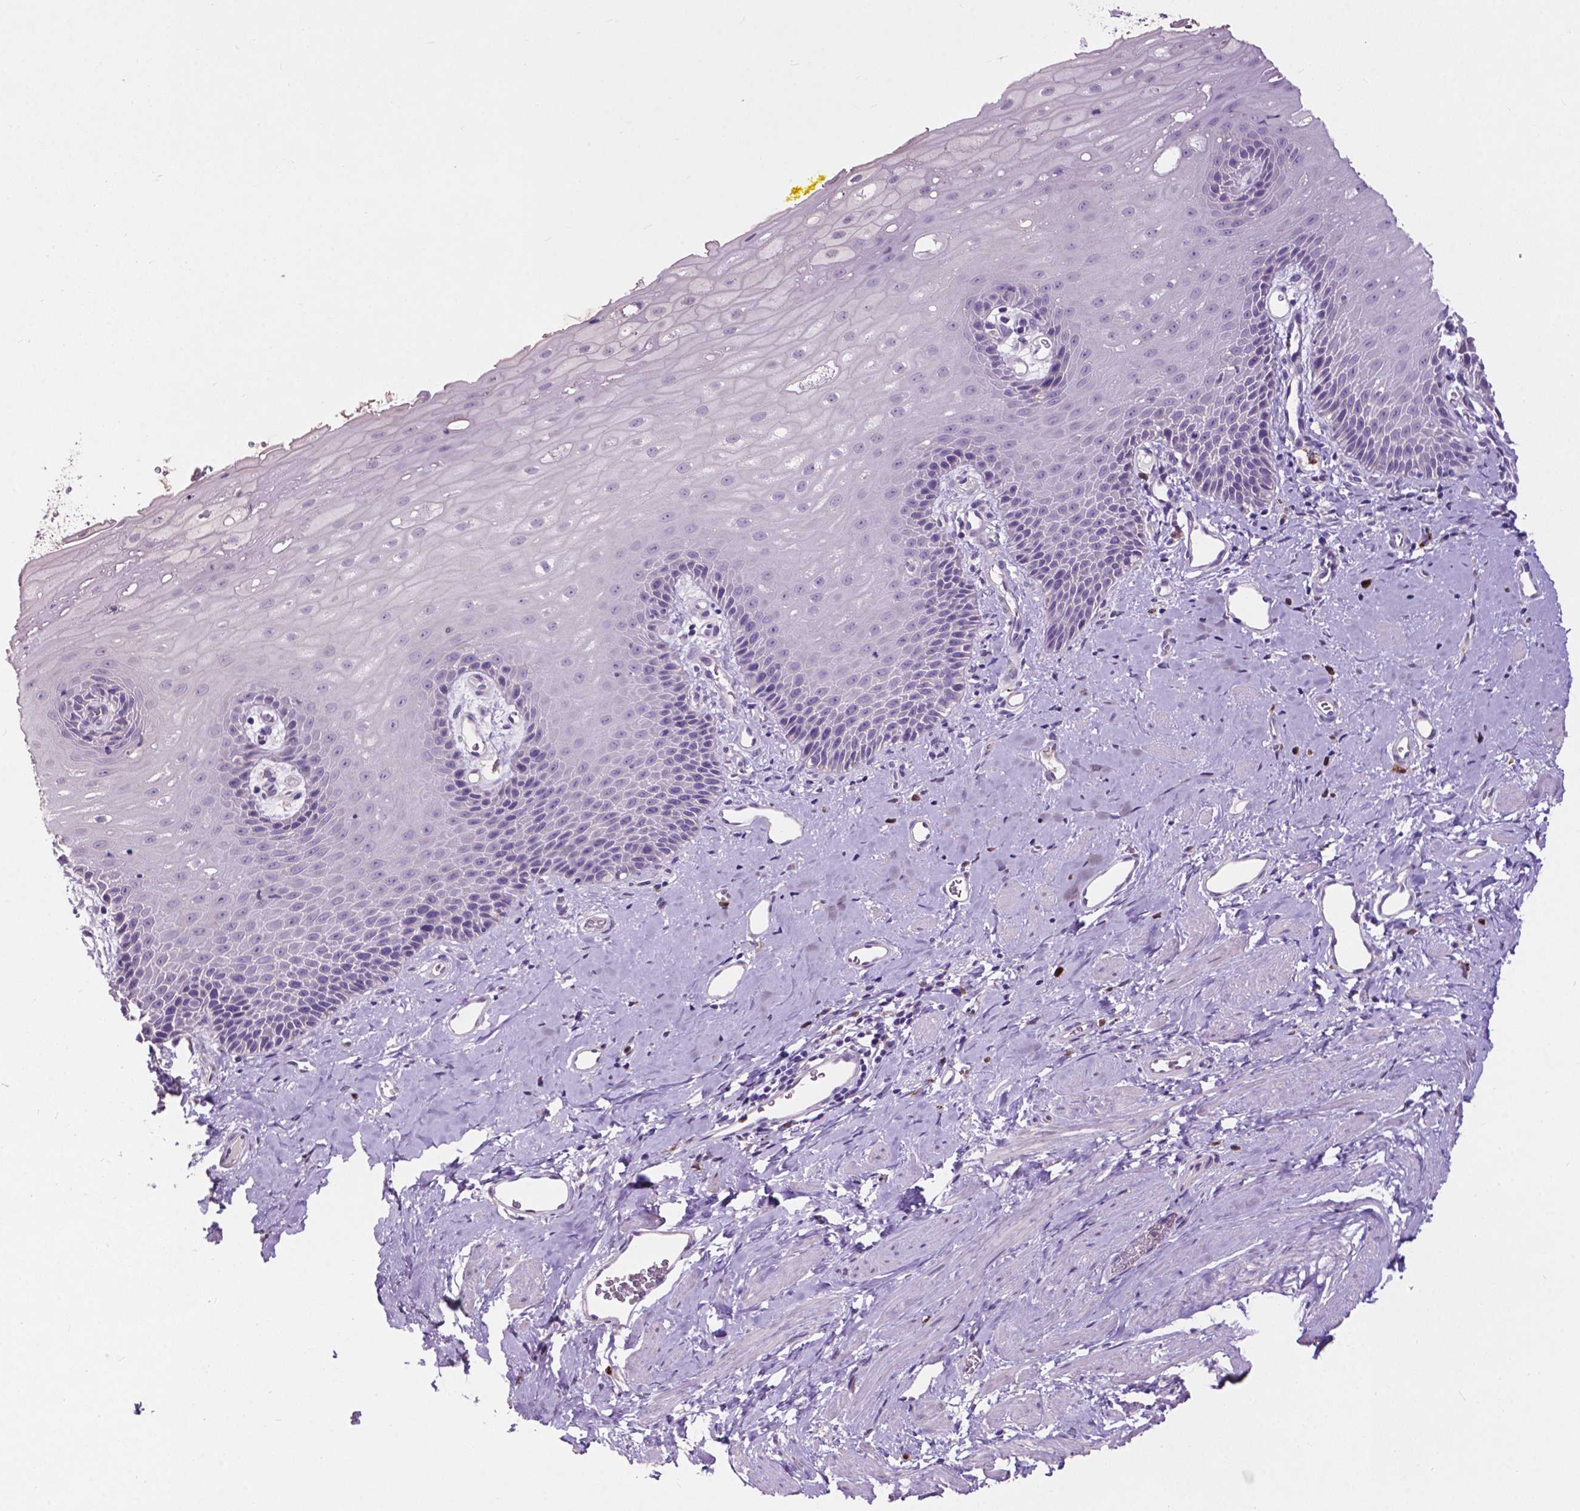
{"staining": {"intensity": "negative", "quantity": "none", "location": "none"}, "tissue": "esophagus", "cell_type": "Squamous epithelial cells", "image_type": "normal", "snomed": [{"axis": "morphology", "description": "Normal tissue, NOS"}, {"axis": "topography", "description": "Esophagus"}], "caption": "There is no significant positivity in squamous epithelial cells of esophagus. (DAB (3,3'-diaminobenzidine) IHC, high magnification).", "gene": "PLSCR1", "patient": {"sex": "male", "age": 64}}